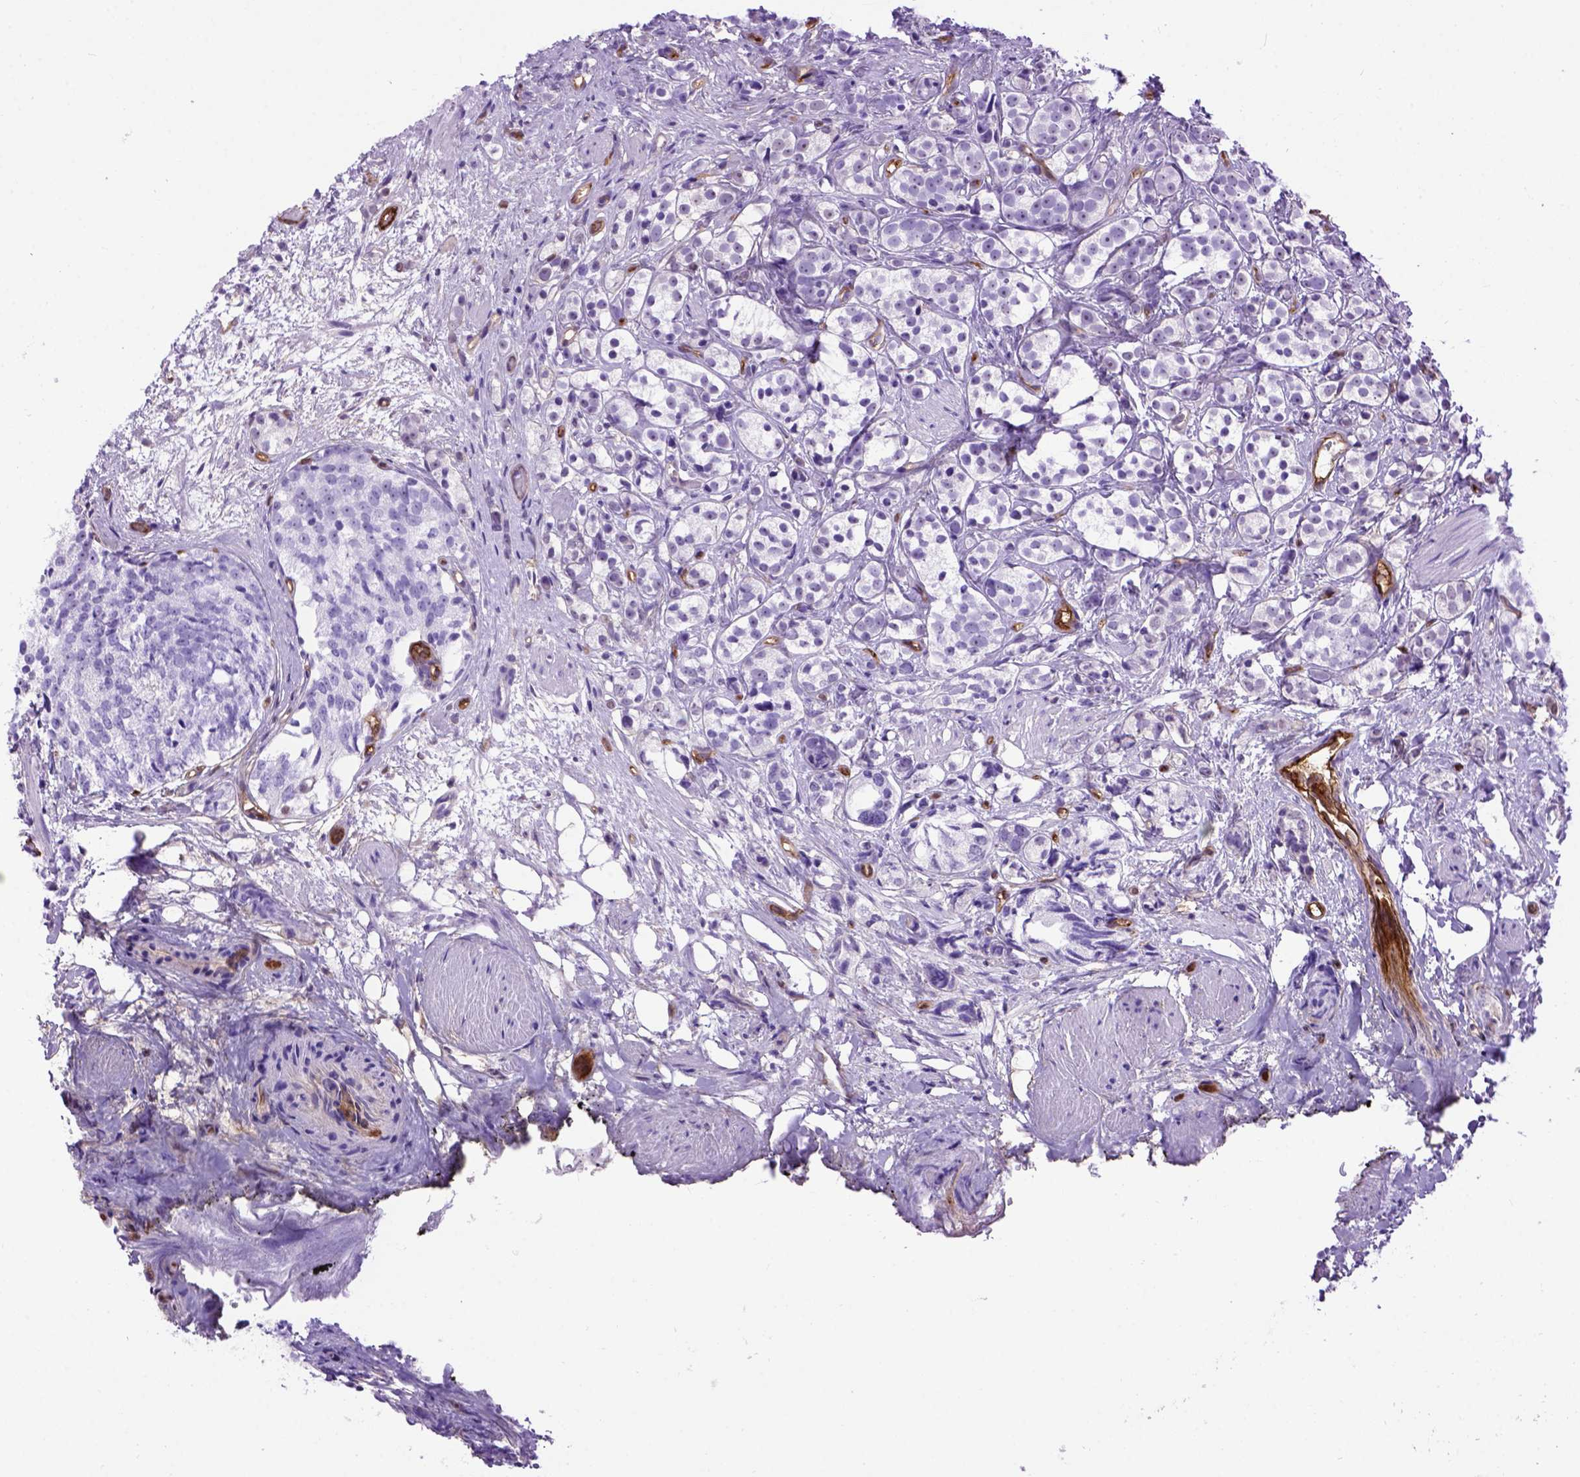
{"staining": {"intensity": "negative", "quantity": "none", "location": "none"}, "tissue": "prostate cancer", "cell_type": "Tumor cells", "image_type": "cancer", "snomed": [{"axis": "morphology", "description": "Adenocarcinoma, High grade"}, {"axis": "topography", "description": "Prostate"}], "caption": "A high-resolution image shows immunohistochemistry (IHC) staining of prostate cancer (adenocarcinoma (high-grade)), which shows no significant positivity in tumor cells.", "gene": "ENG", "patient": {"sex": "male", "age": 53}}